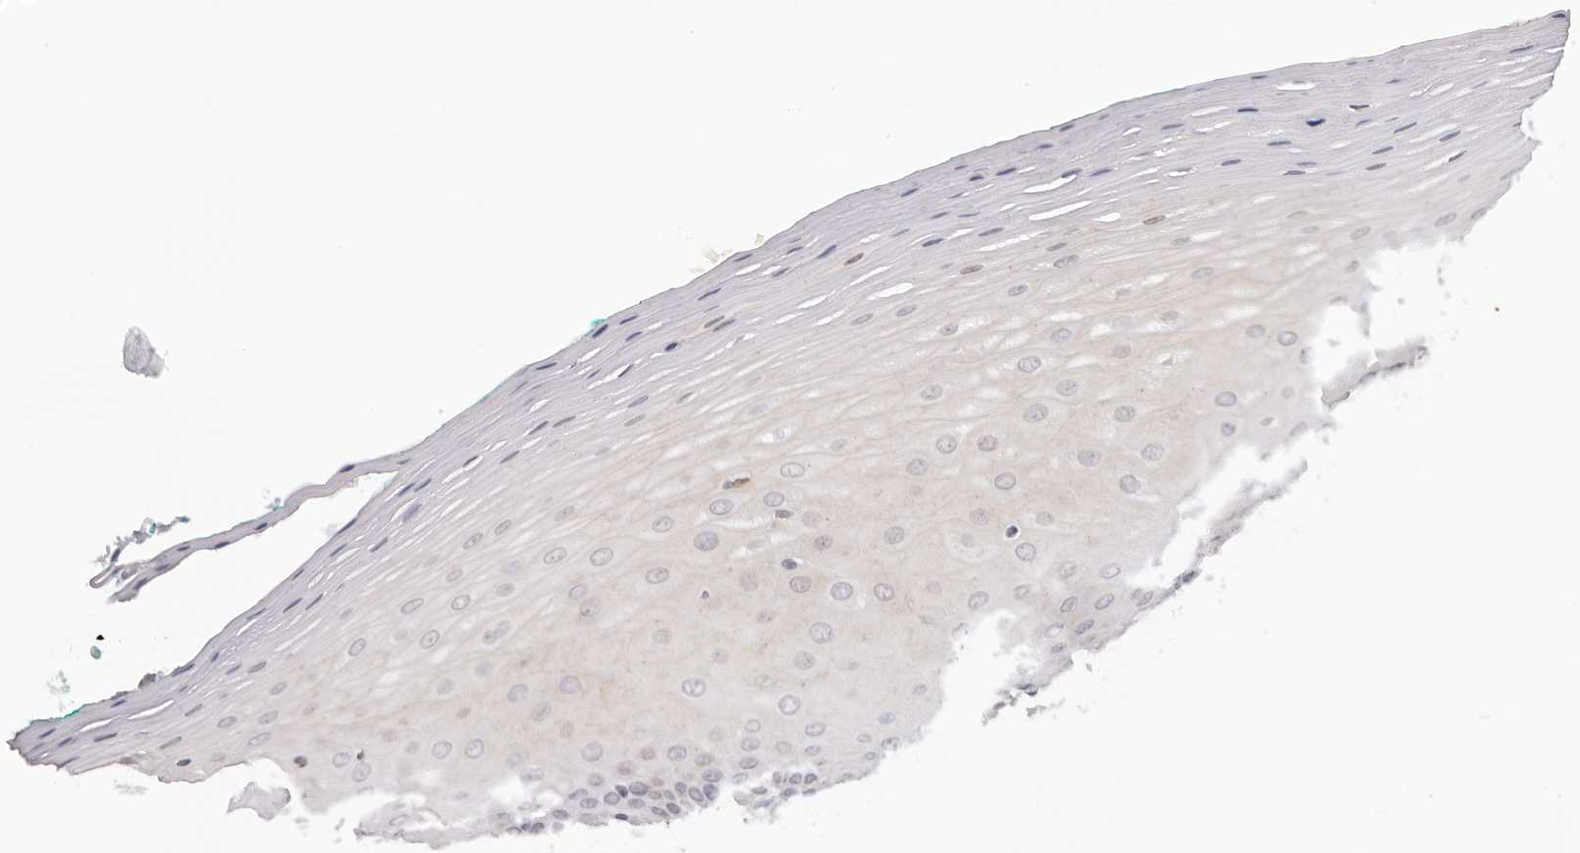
{"staining": {"intensity": "negative", "quantity": "none", "location": "none"}, "tissue": "oral mucosa", "cell_type": "Squamous epithelial cells", "image_type": "normal", "snomed": [{"axis": "morphology", "description": "Normal tissue, NOS"}, {"axis": "topography", "description": "Skeletal muscle"}, {"axis": "topography", "description": "Oral tissue"}], "caption": "Immunohistochemistry micrograph of unremarkable human oral mucosa stained for a protein (brown), which shows no staining in squamous epithelial cells. (Brightfield microscopy of DAB immunohistochemistry at high magnification).", "gene": "IL17RA", "patient": {"sex": "male", "age": 58}}